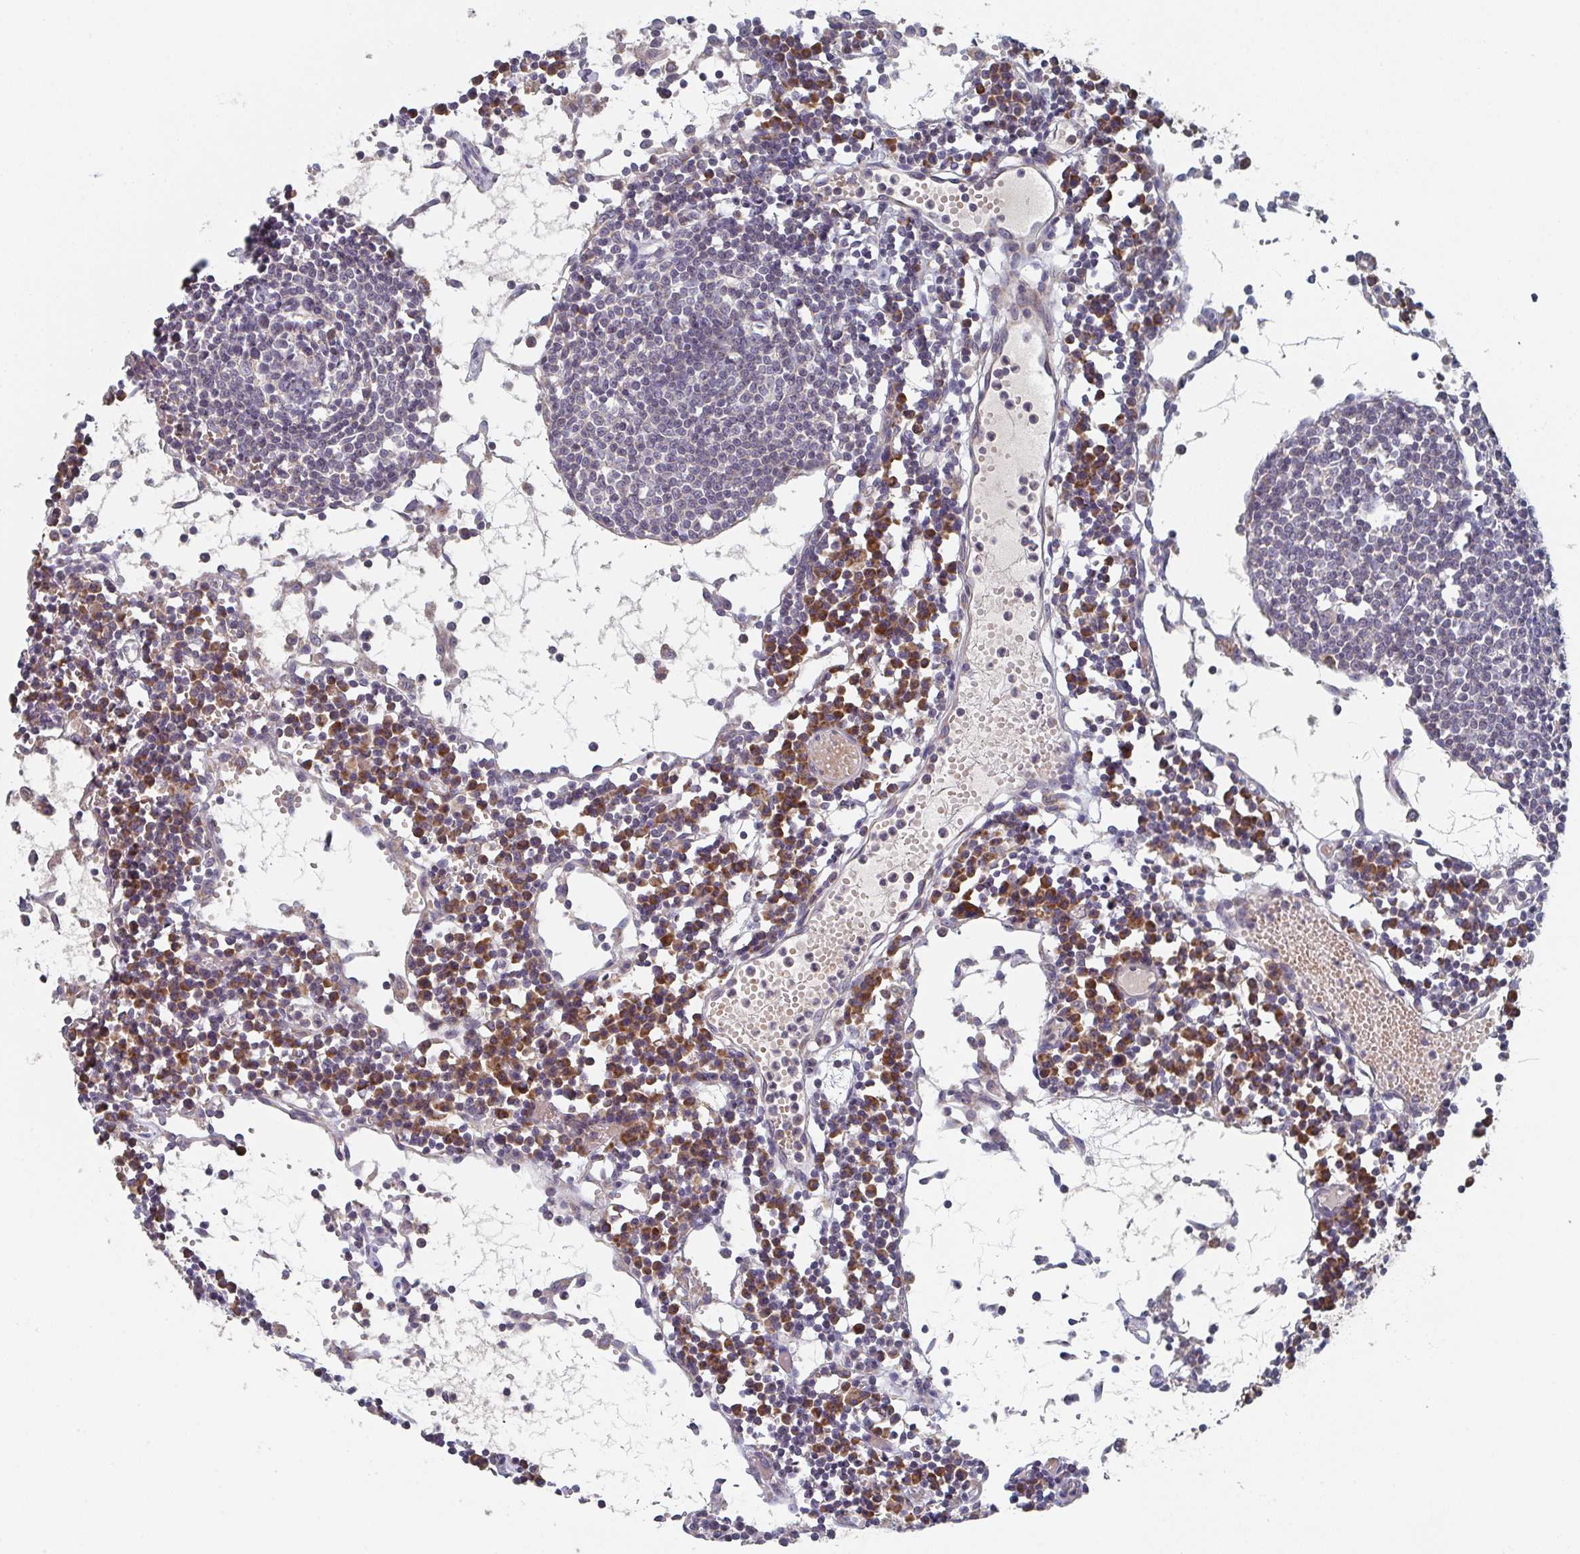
{"staining": {"intensity": "negative", "quantity": "none", "location": "none"}, "tissue": "lymph node", "cell_type": "Germinal center cells", "image_type": "normal", "snomed": [{"axis": "morphology", "description": "Normal tissue, NOS"}, {"axis": "topography", "description": "Lymph node"}], "caption": "A high-resolution micrograph shows immunohistochemistry staining of benign lymph node, which shows no significant expression in germinal center cells.", "gene": "ELOVL1", "patient": {"sex": "female", "age": 78}}